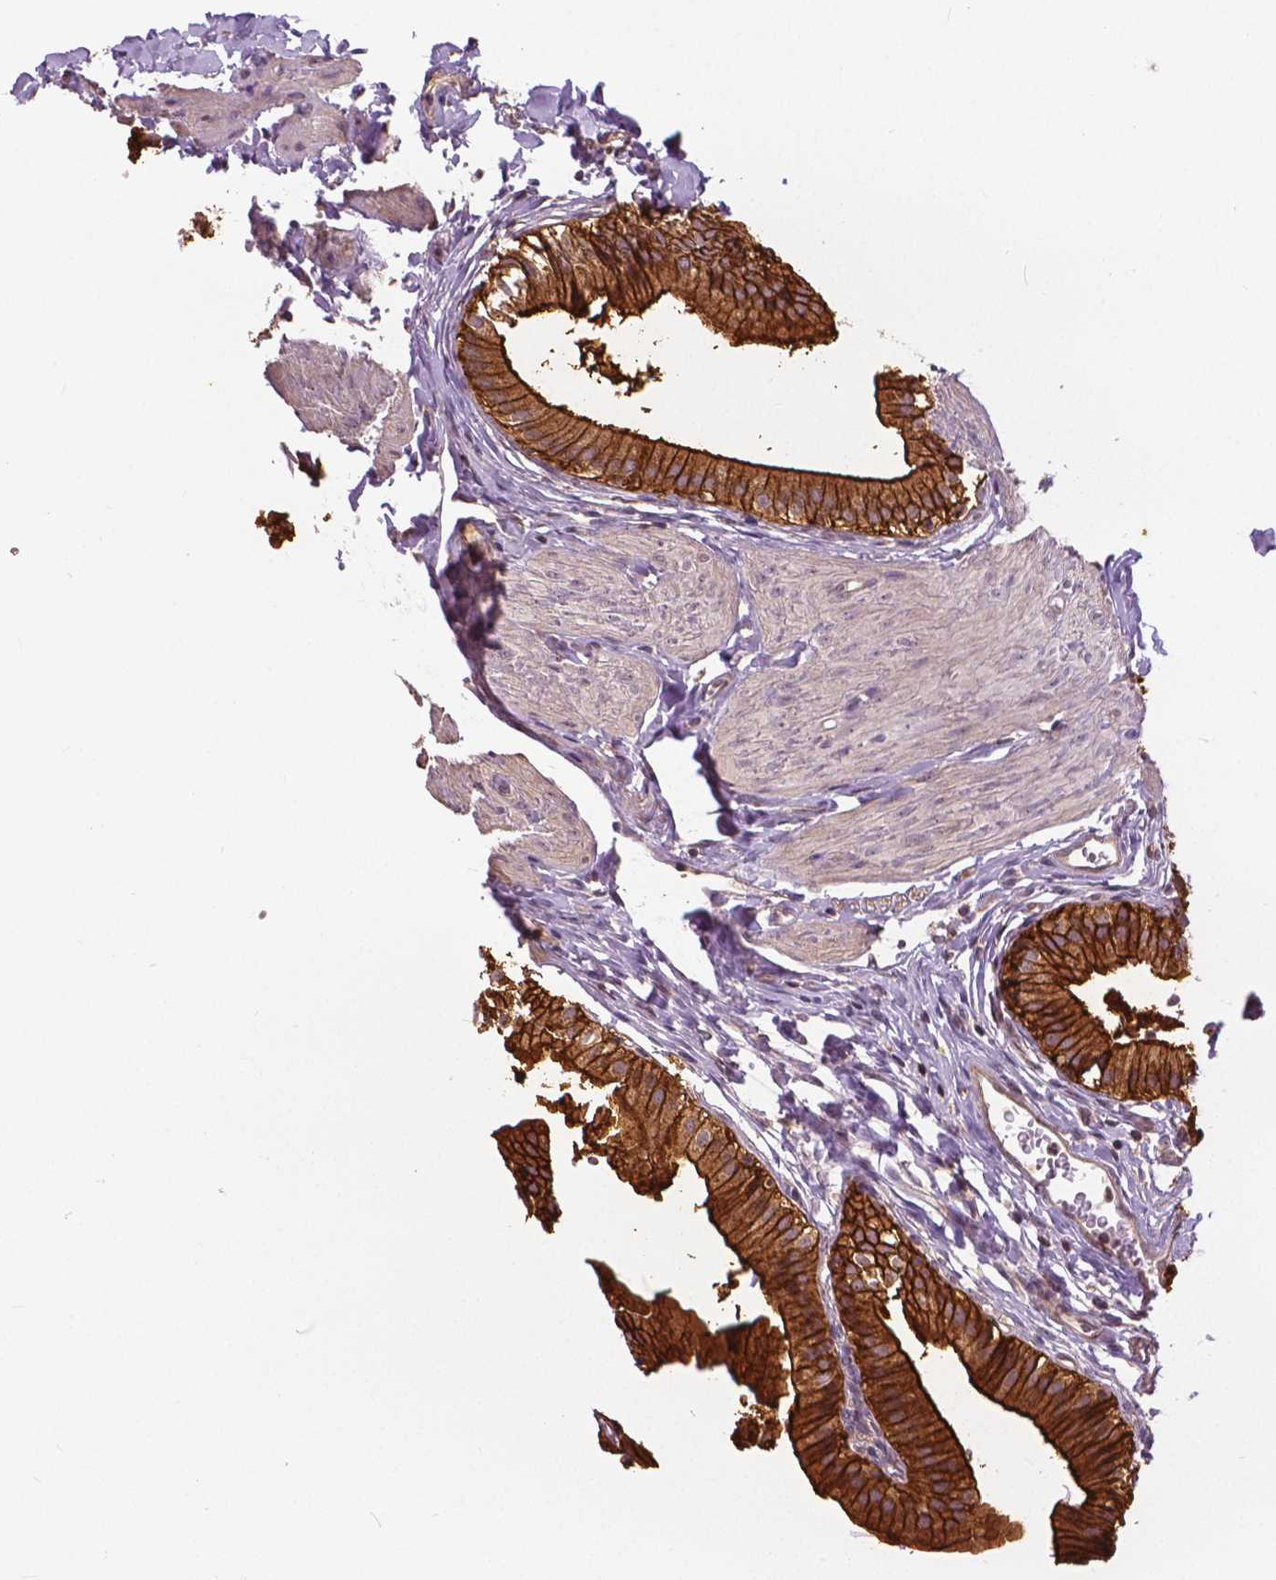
{"staining": {"intensity": "moderate", "quantity": ">75%", "location": "cytoplasmic/membranous"}, "tissue": "gallbladder", "cell_type": "Glandular cells", "image_type": "normal", "snomed": [{"axis": "morphology", "description": "Normal tissue, NOS"}, {"axis": "topography", "description": "Gallbladder"}], "caption": "Immunohistochemistry (IHC) of unremarkable gallbladder displays medium levels of moderate cytoplasmic/membranous staining in approximately >75% of glandular cells. The protein is stained brown, and the nuclei are stained in blue (DAB IHC with brightfield microscopy, high magnification).", "gene": "ANXA13", "patient": {"sex": "female", "age": 47}}